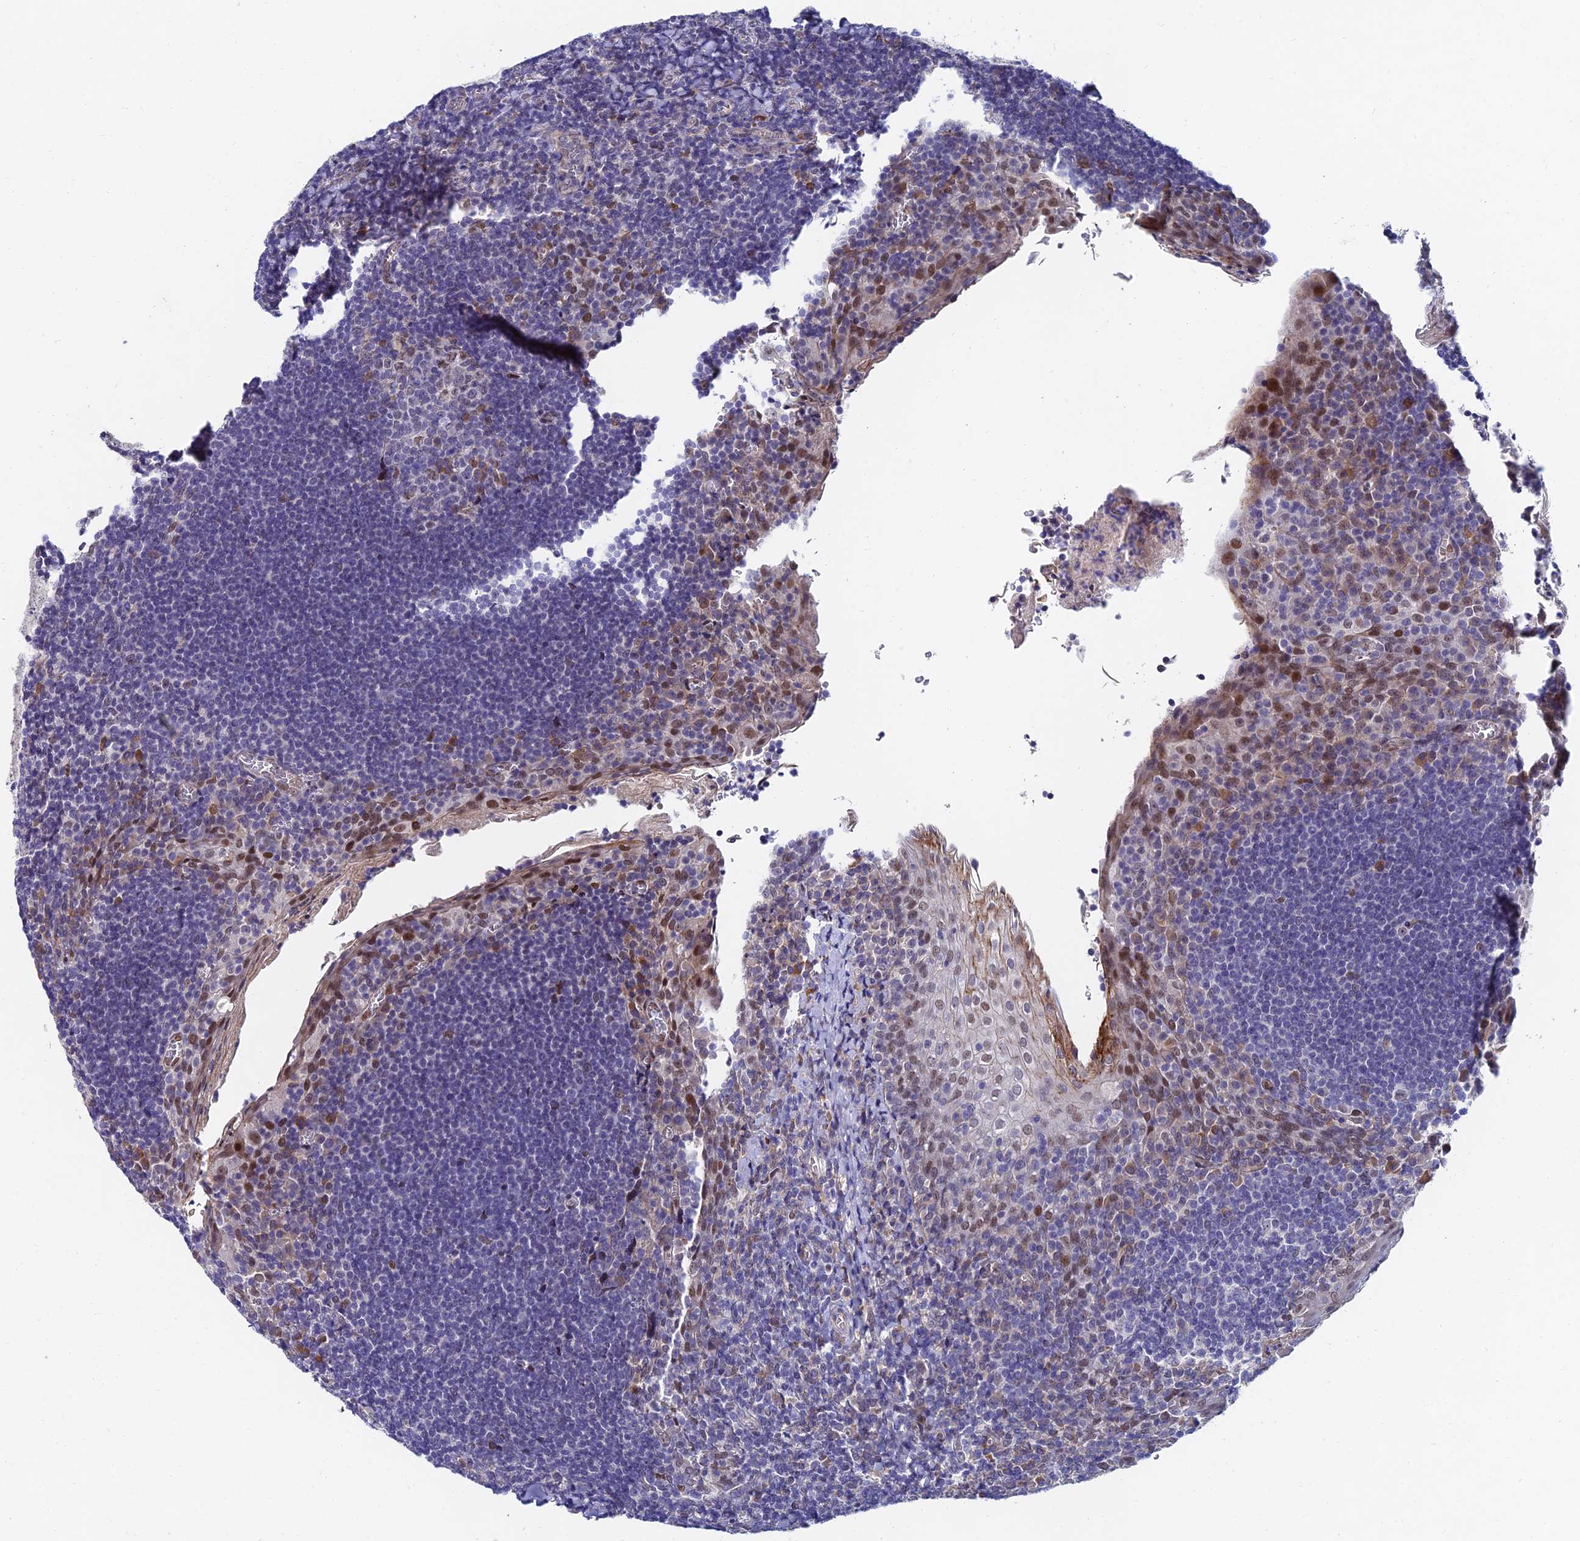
{"staining": {"intensity": "negative", "quantity": "none", "location": "none"}, "tissue": "tonsil", "cell_type": "Germinal center cells", "image_type": "normal", "snomed": [{"axis": "morphology", "description": "Normal tissue, NOS"}, {"axis": "topography", "description": "Tonsil"}], "caption": "This is an immunohistochemistry (IHC) photomicrograph of normal human tonsil. There is no expression in germinal center cells.", "gene": "TRIM24", "patient": {"sex": "male", "age": 27}}